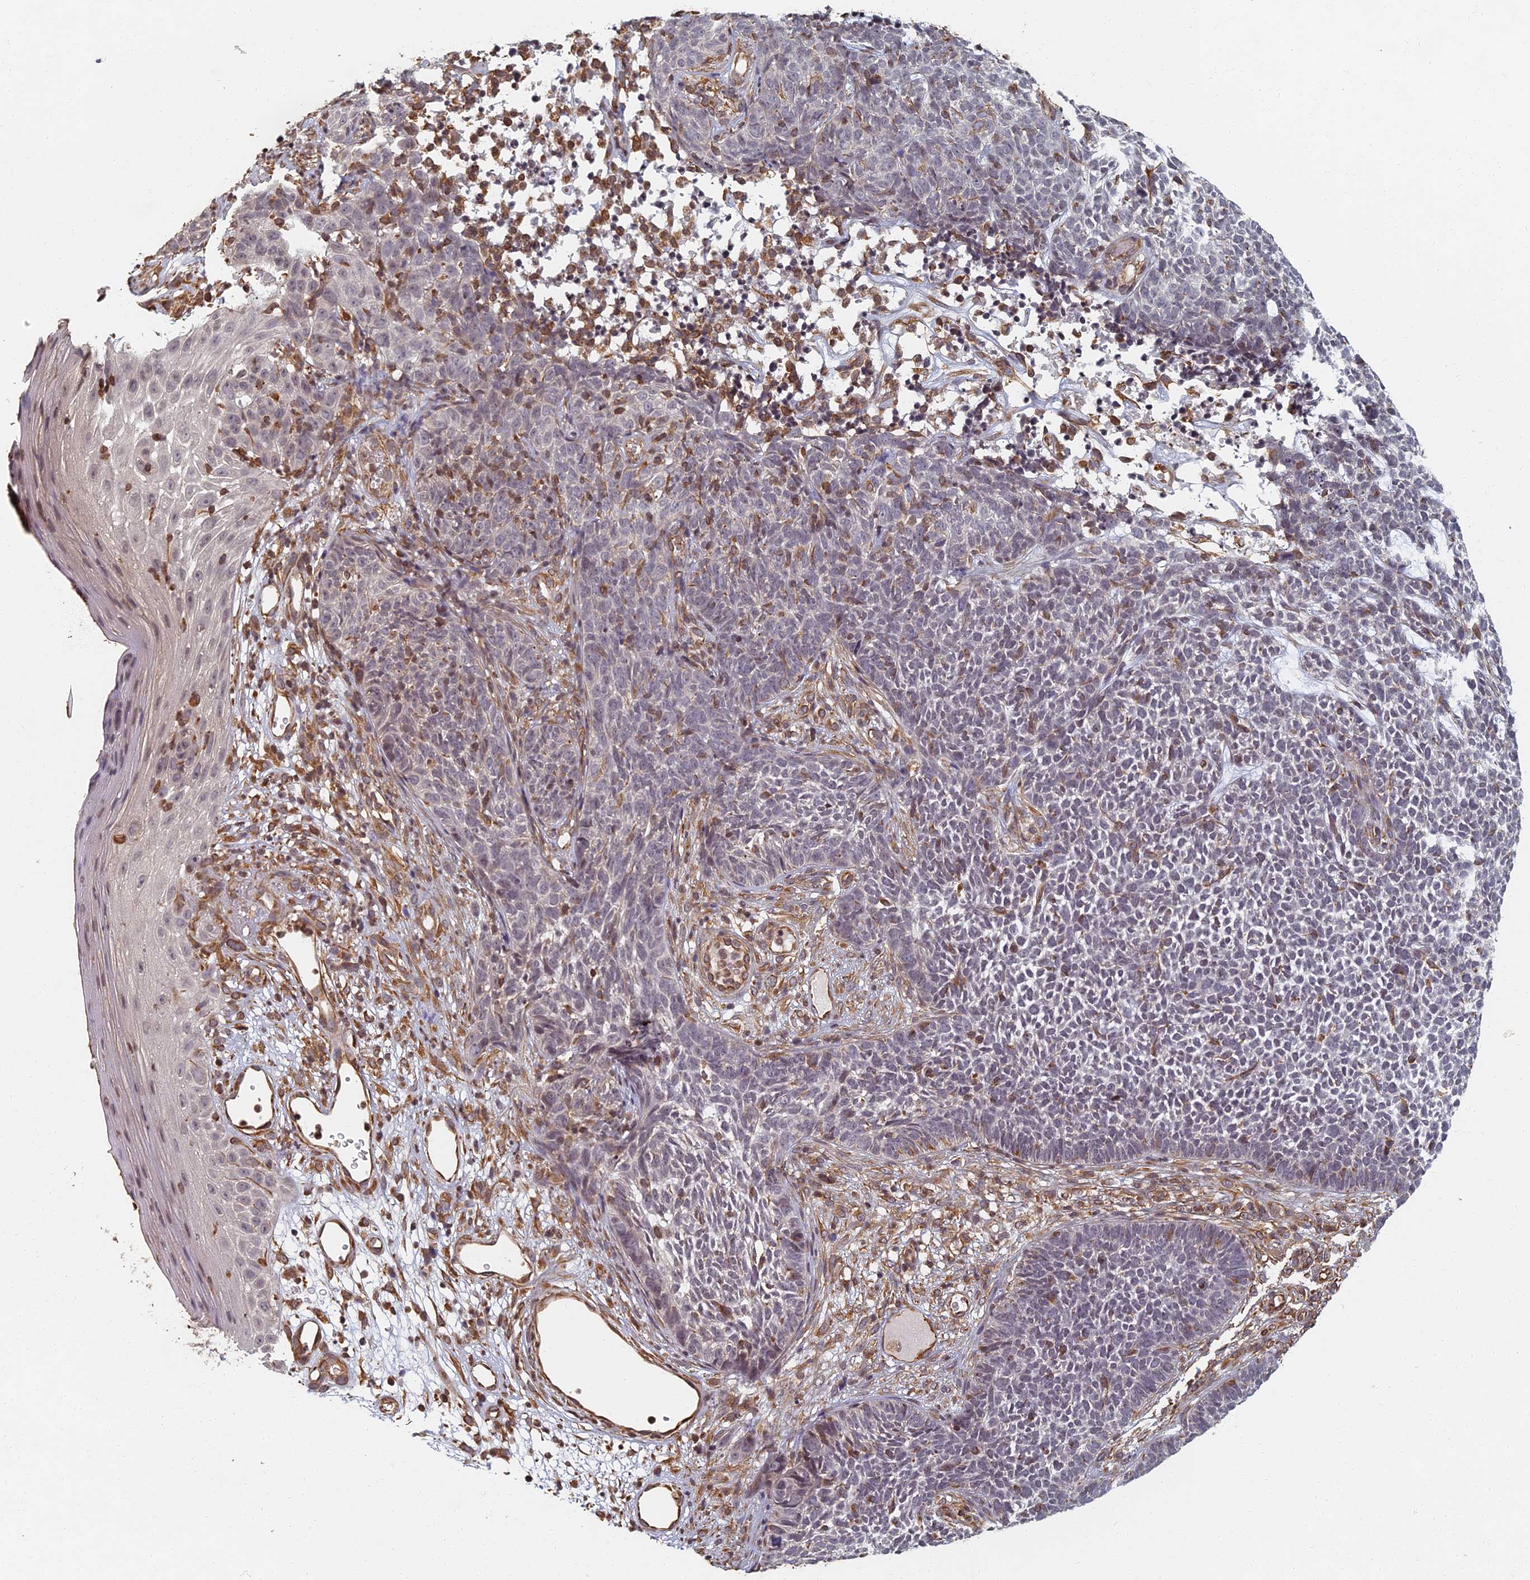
{"staining": {"intensity": "negative", "quantity": "none", "location": "none"}, "tissue": "skin cancer", "cell_type": "Tumor cells", "image_type": "cancer", "snomed": [{"axis": "morphology", "description": "Basal cell carcinoma"}, {"axis": "topography", "description": "Skin"}], "caption": "A high-resolution micrograph shows IHC staining of skin cancer, which demonstrates no significant expression in tumor cells.", "gene": "ABCB10", "patient": {"sex": "female", "age": 84}}